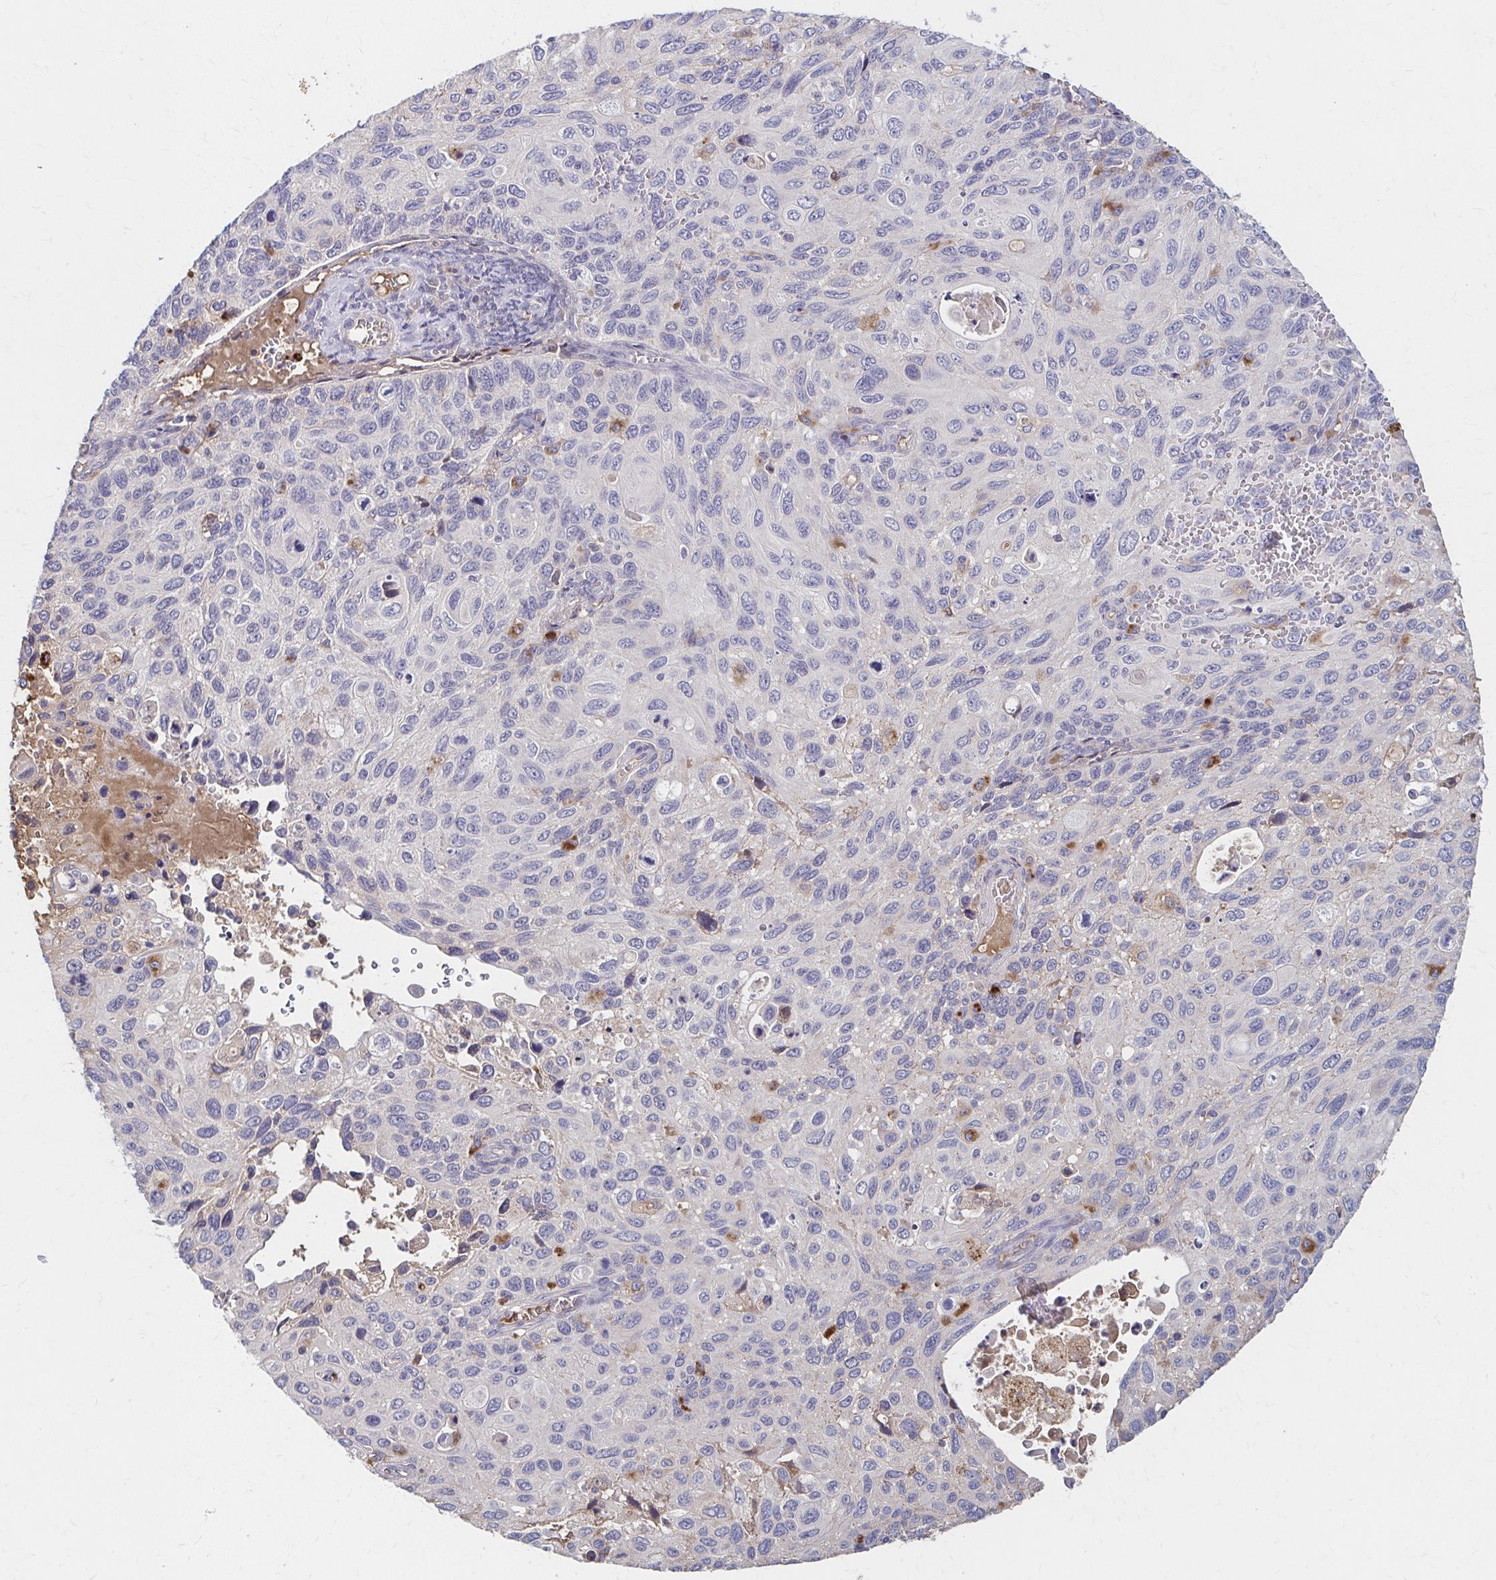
{"staining": {"intensity": "negative", "quantity": "none", "location": "none"}, "tissue": "cervical cancer", "cell_type": "Tumor cells", "image_type": "cancer", "snomed": [{"axis": "morphology", "description": "Squamous cell carcinoma, NOS"}, {"axis": "topography", "description": "Cervix"}], "caption": "An immunohistochemistry micrograph of squamous cell carcinoma (cervical) is shown. There is no staining in tumor cells of squamous cell carcinoma (cervical). (Stains: DAB IHC with hematoxylin counter stain, Microscopy: brightfield microscopy at high magnification).", "gene": "HMGCS2", "patient": {"sex": "female", "age": 70}}